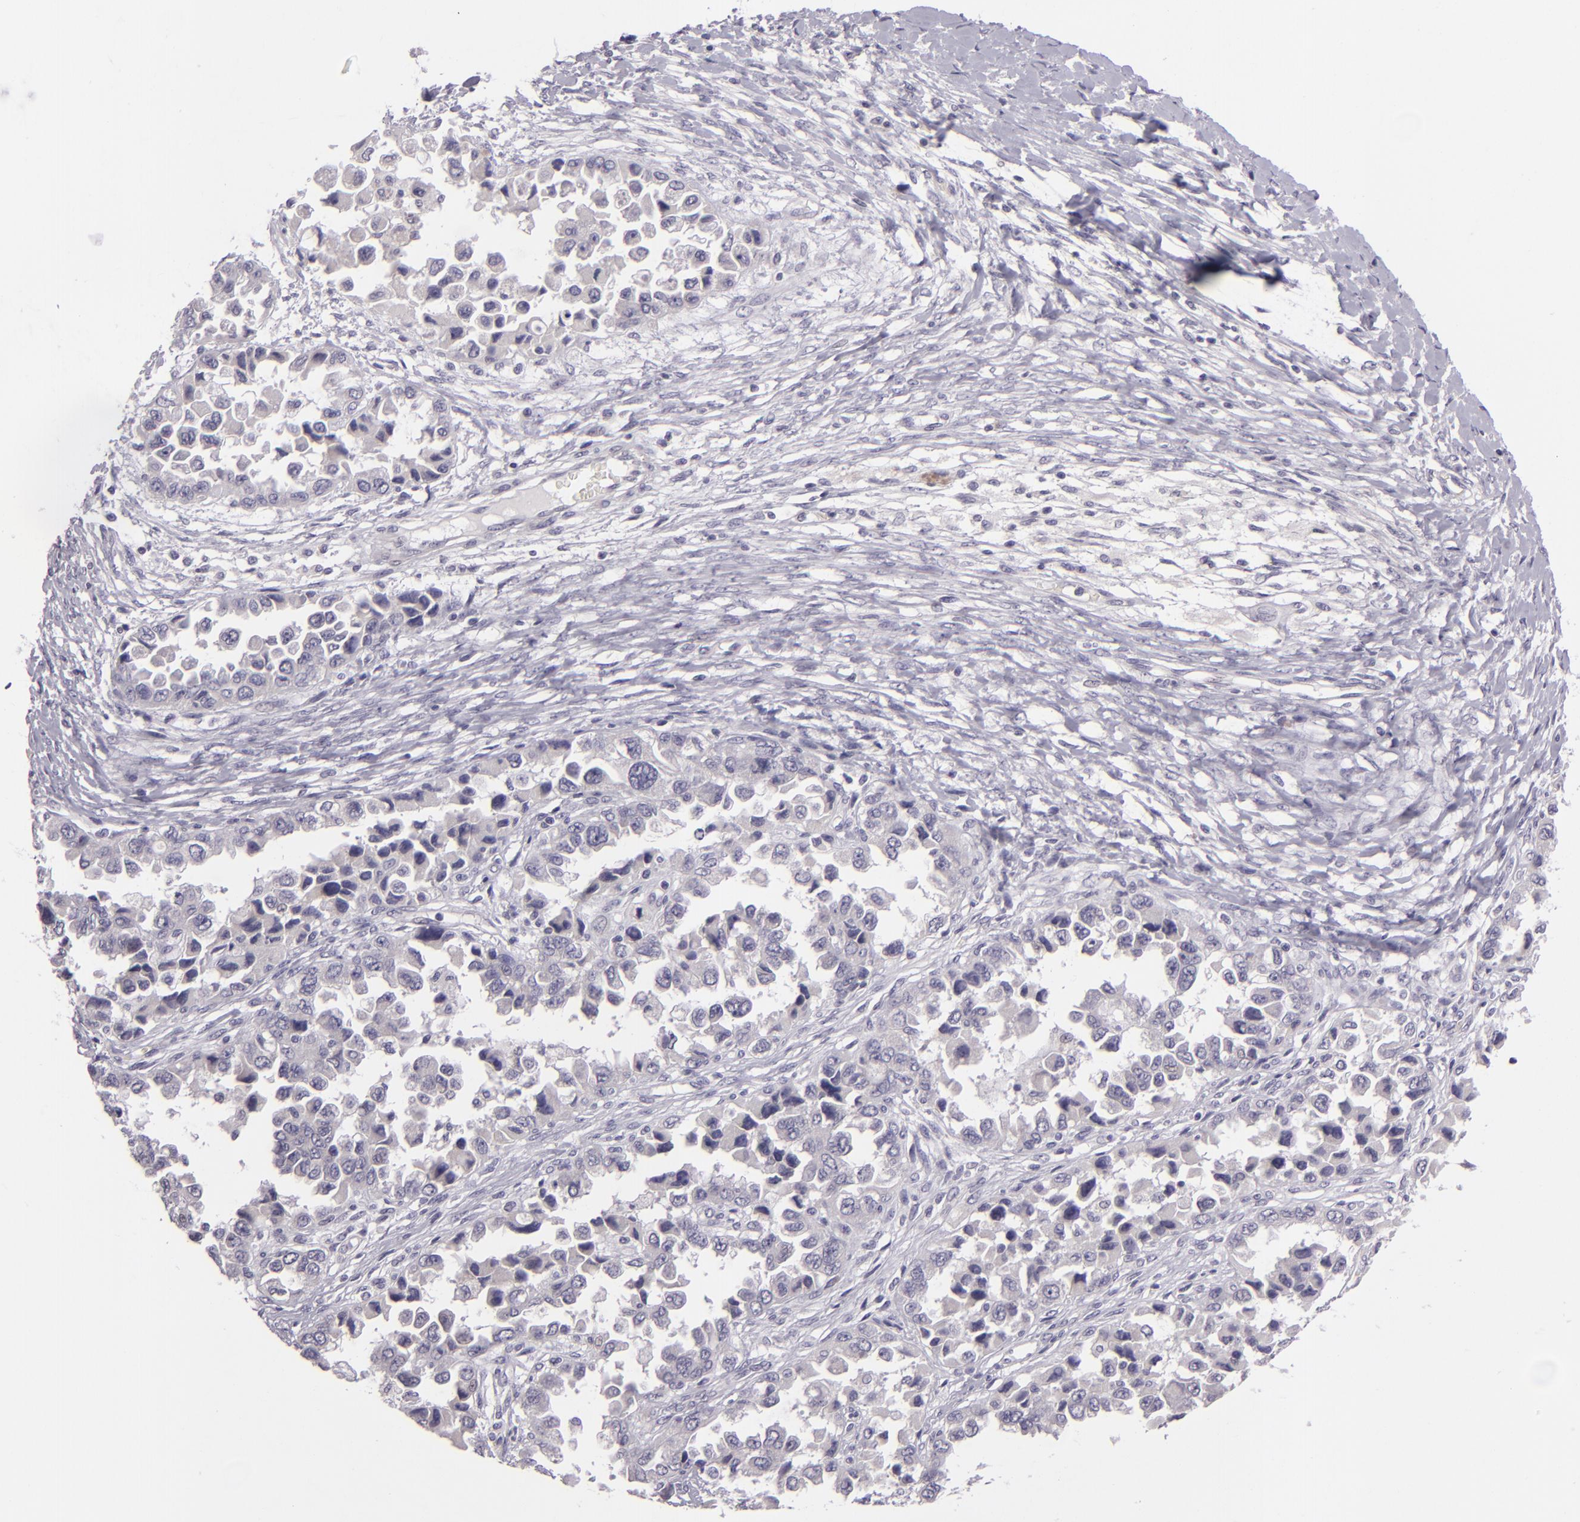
{"staining": {"intensity": "negative", "quantity": "none", "location": "none"}, "tissue": "ovarian cancer", "cell_type": "Tumor cells", "image_type": "cancer", "snomed": [{"axis": "morphology", "description": "Cystadenocarcinoma, serous, NOS"}, {"axis": "topography", "description": "Ovary"}], "caption": "This histopathology image is of ovarian cancer (serous cystadenocarcinoma) stained with immunohistochemistry (IHC) to label a protein in brown with the nuclei are counter-stained blue. There is no expression in tumor cells.", "gene": "EGFL6", "patient": {"sex": "female", "age": 84}}